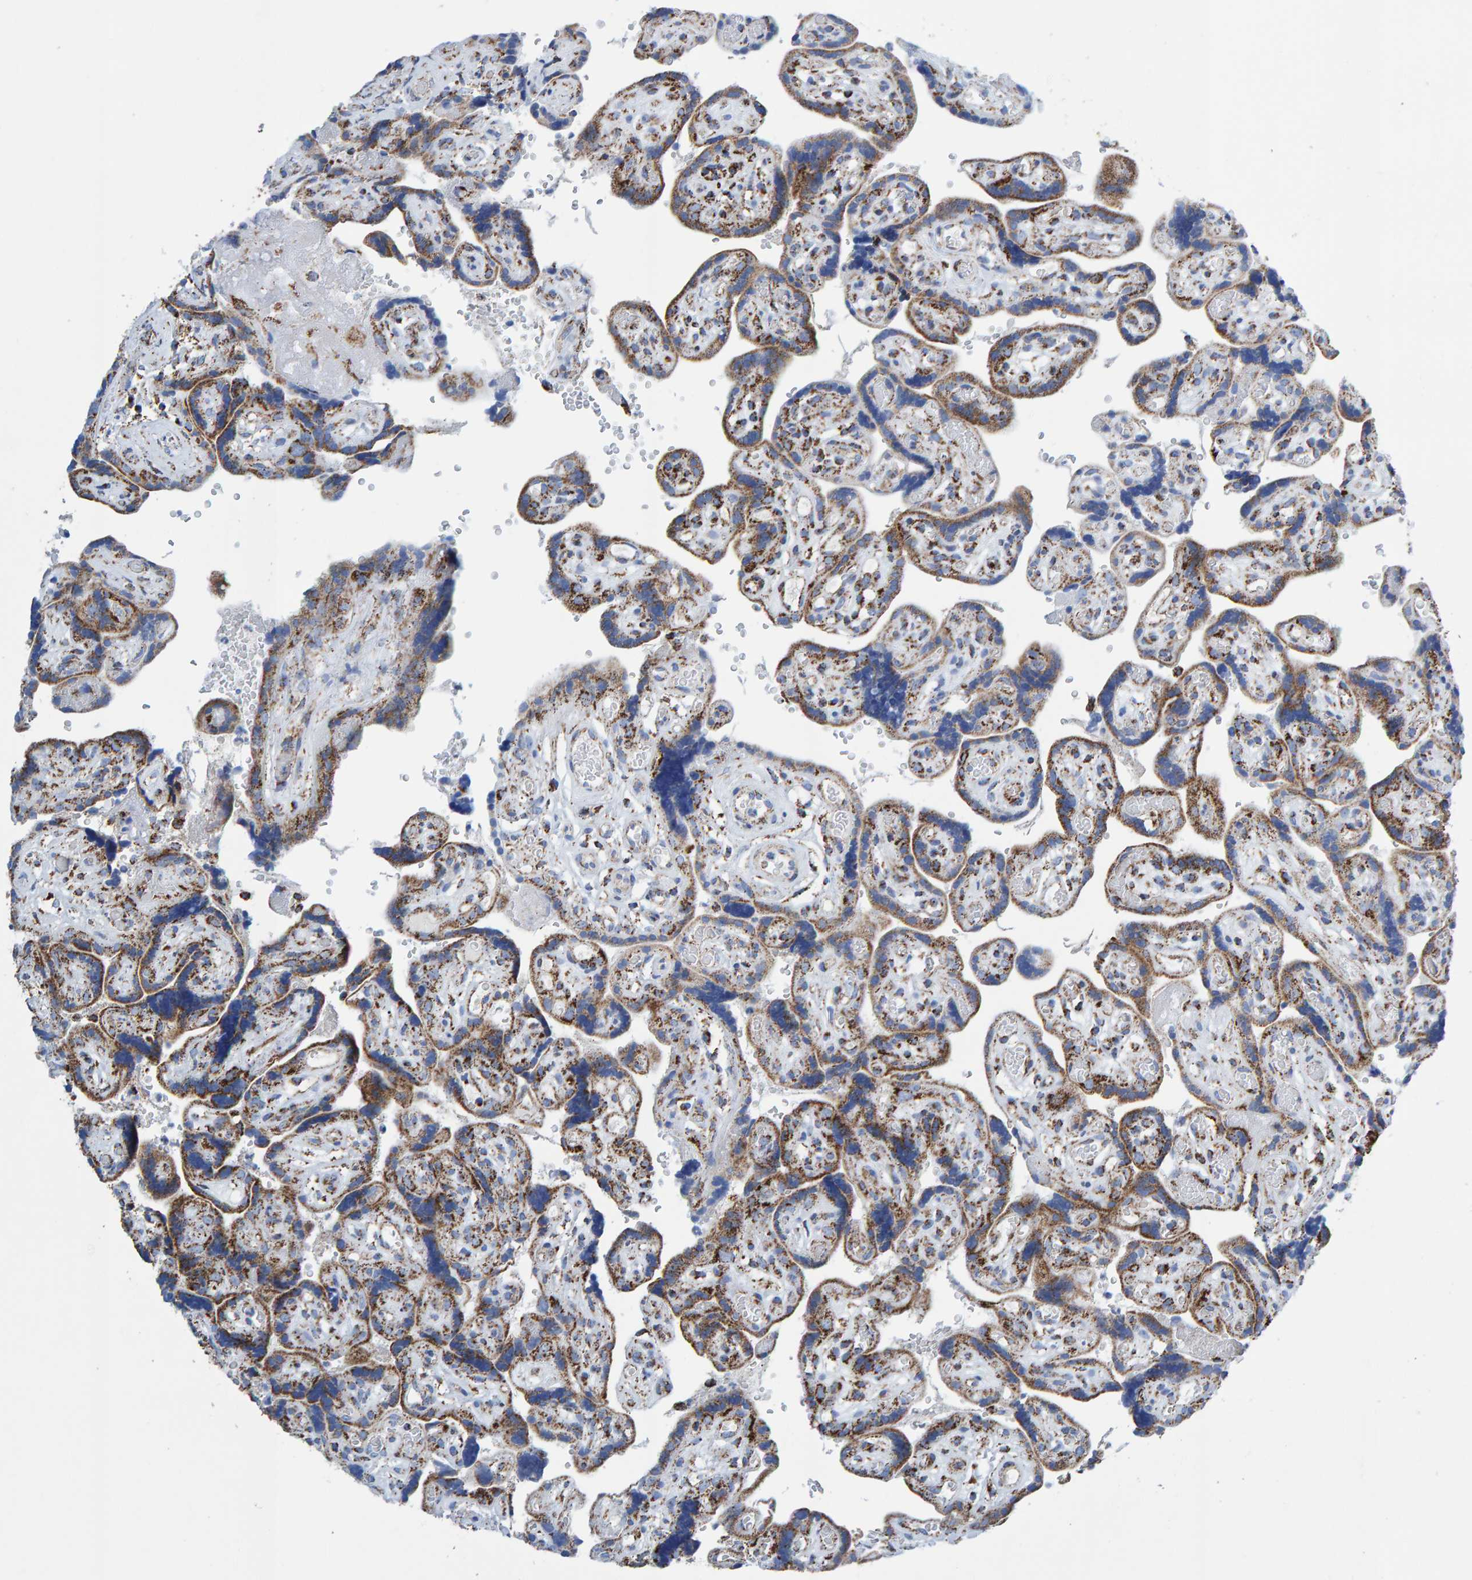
{"staining": {"intensity": "moderate", "quantity": "25%-75%", "location": "cytoplasmic/membranous"}, "tissue": "placenta", "cell_type": "Decidual cells", "image_type": "normal", "snomed": [{"axis": "morphology", "description": "Normal tissue, NOS"}, {"axis": "topography", "description": "Placenta"}], "caption": "Protein staining of unremarkable placenta demonstrates moderate cytoplasmic/membranous staining in approximately 25%-75% of decidual cells.", "gene": "ENSG00000262660", "patient": {"sex": "female", "age": 30}}